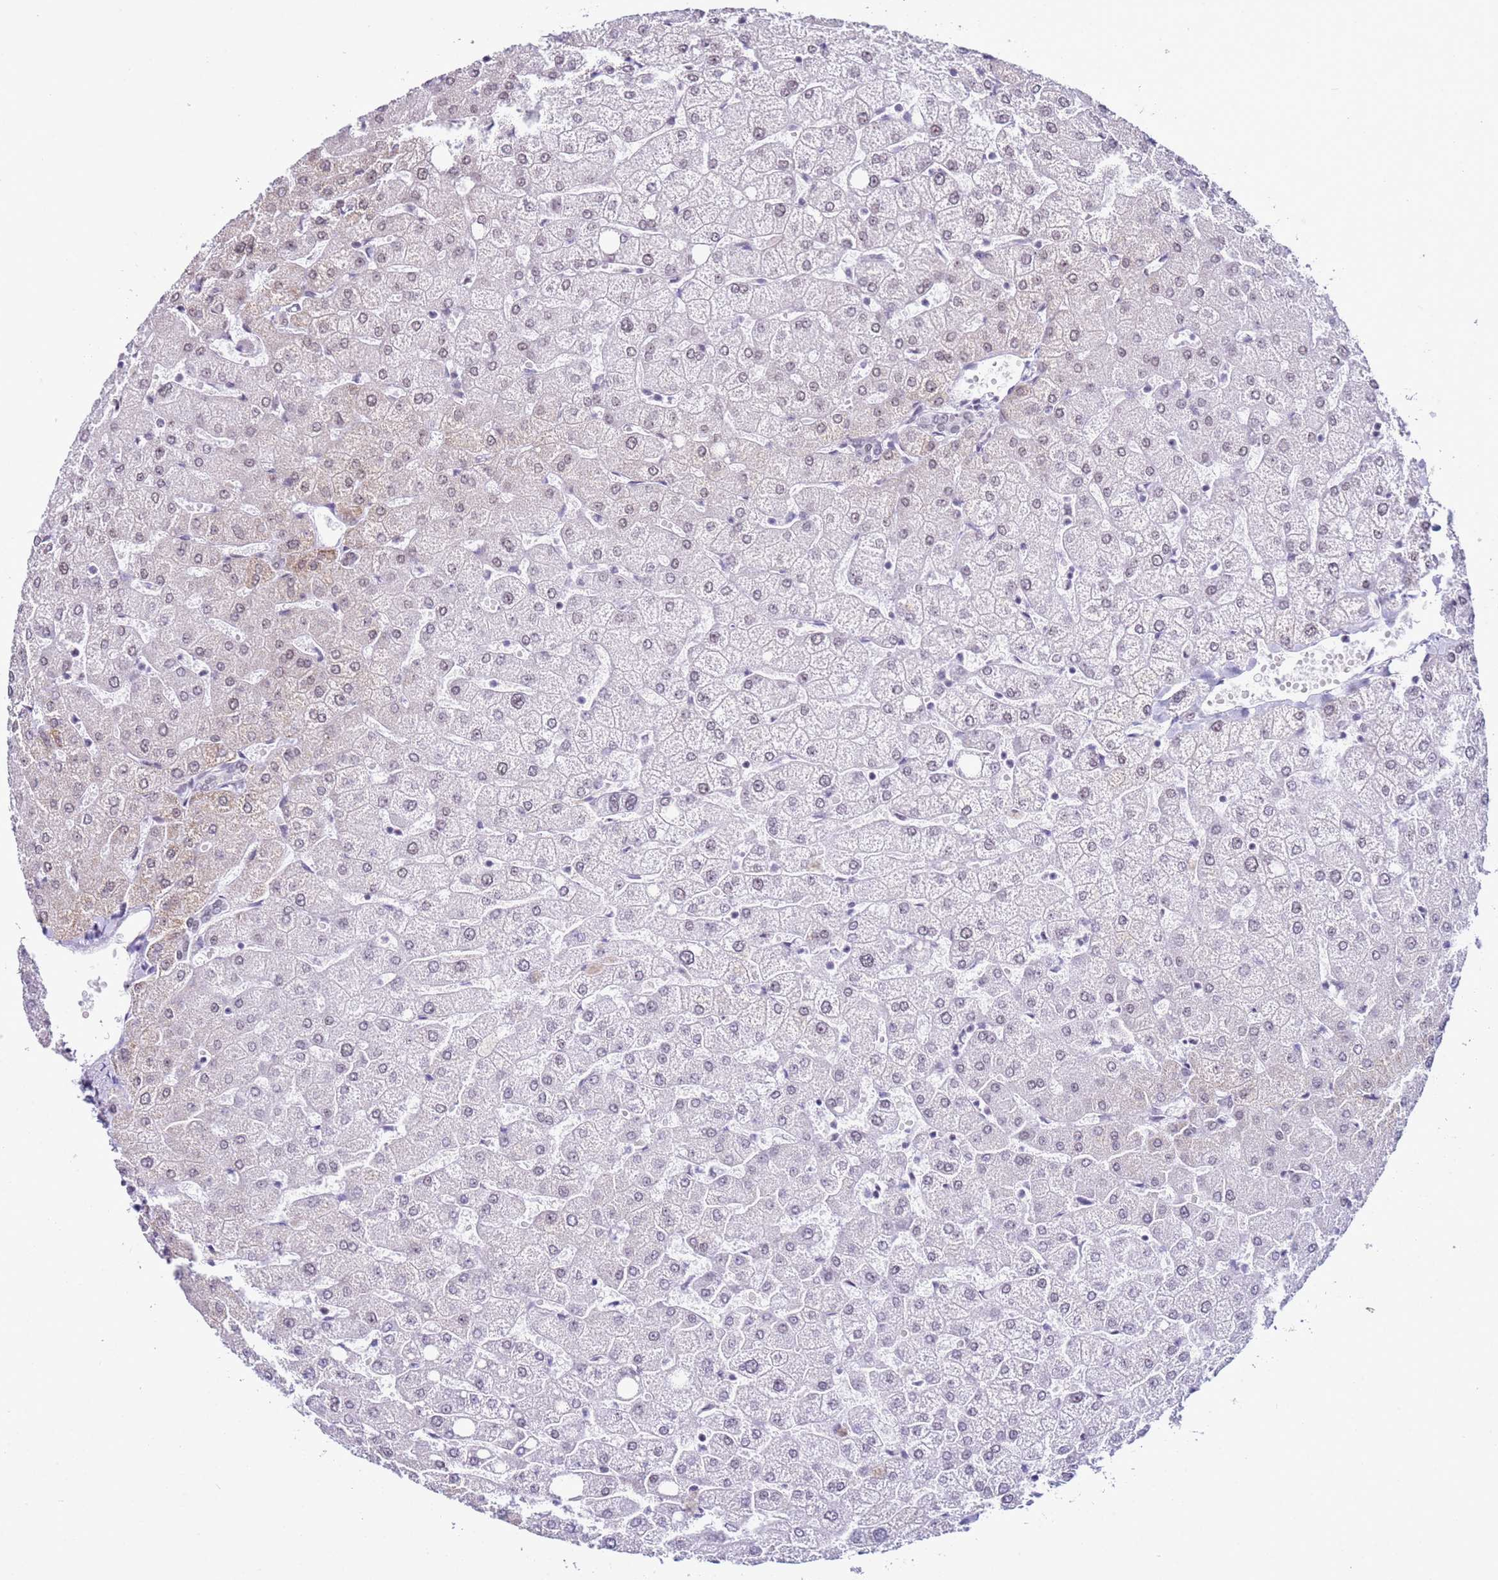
{"staining": {"intensity": "negative", "quantity": "none", "location": "none"}, "tissue": "liver", "cell_type": "Cholangiocytes", "image_type": "normal", "snomed": [{"axis": "morphology", "description": "Normal tissue, NOS"}, {"axis": "topography", "description": "Liver"}], "caption": "High power microscopy micrograph of an immunohistochemistry histopathology image of benign liver, revealing no significant staining in cholangiocytes. (DAB IHC, high magnification).", "gene": "DHX15", "patient": {"sex": "female", "age": 54}}